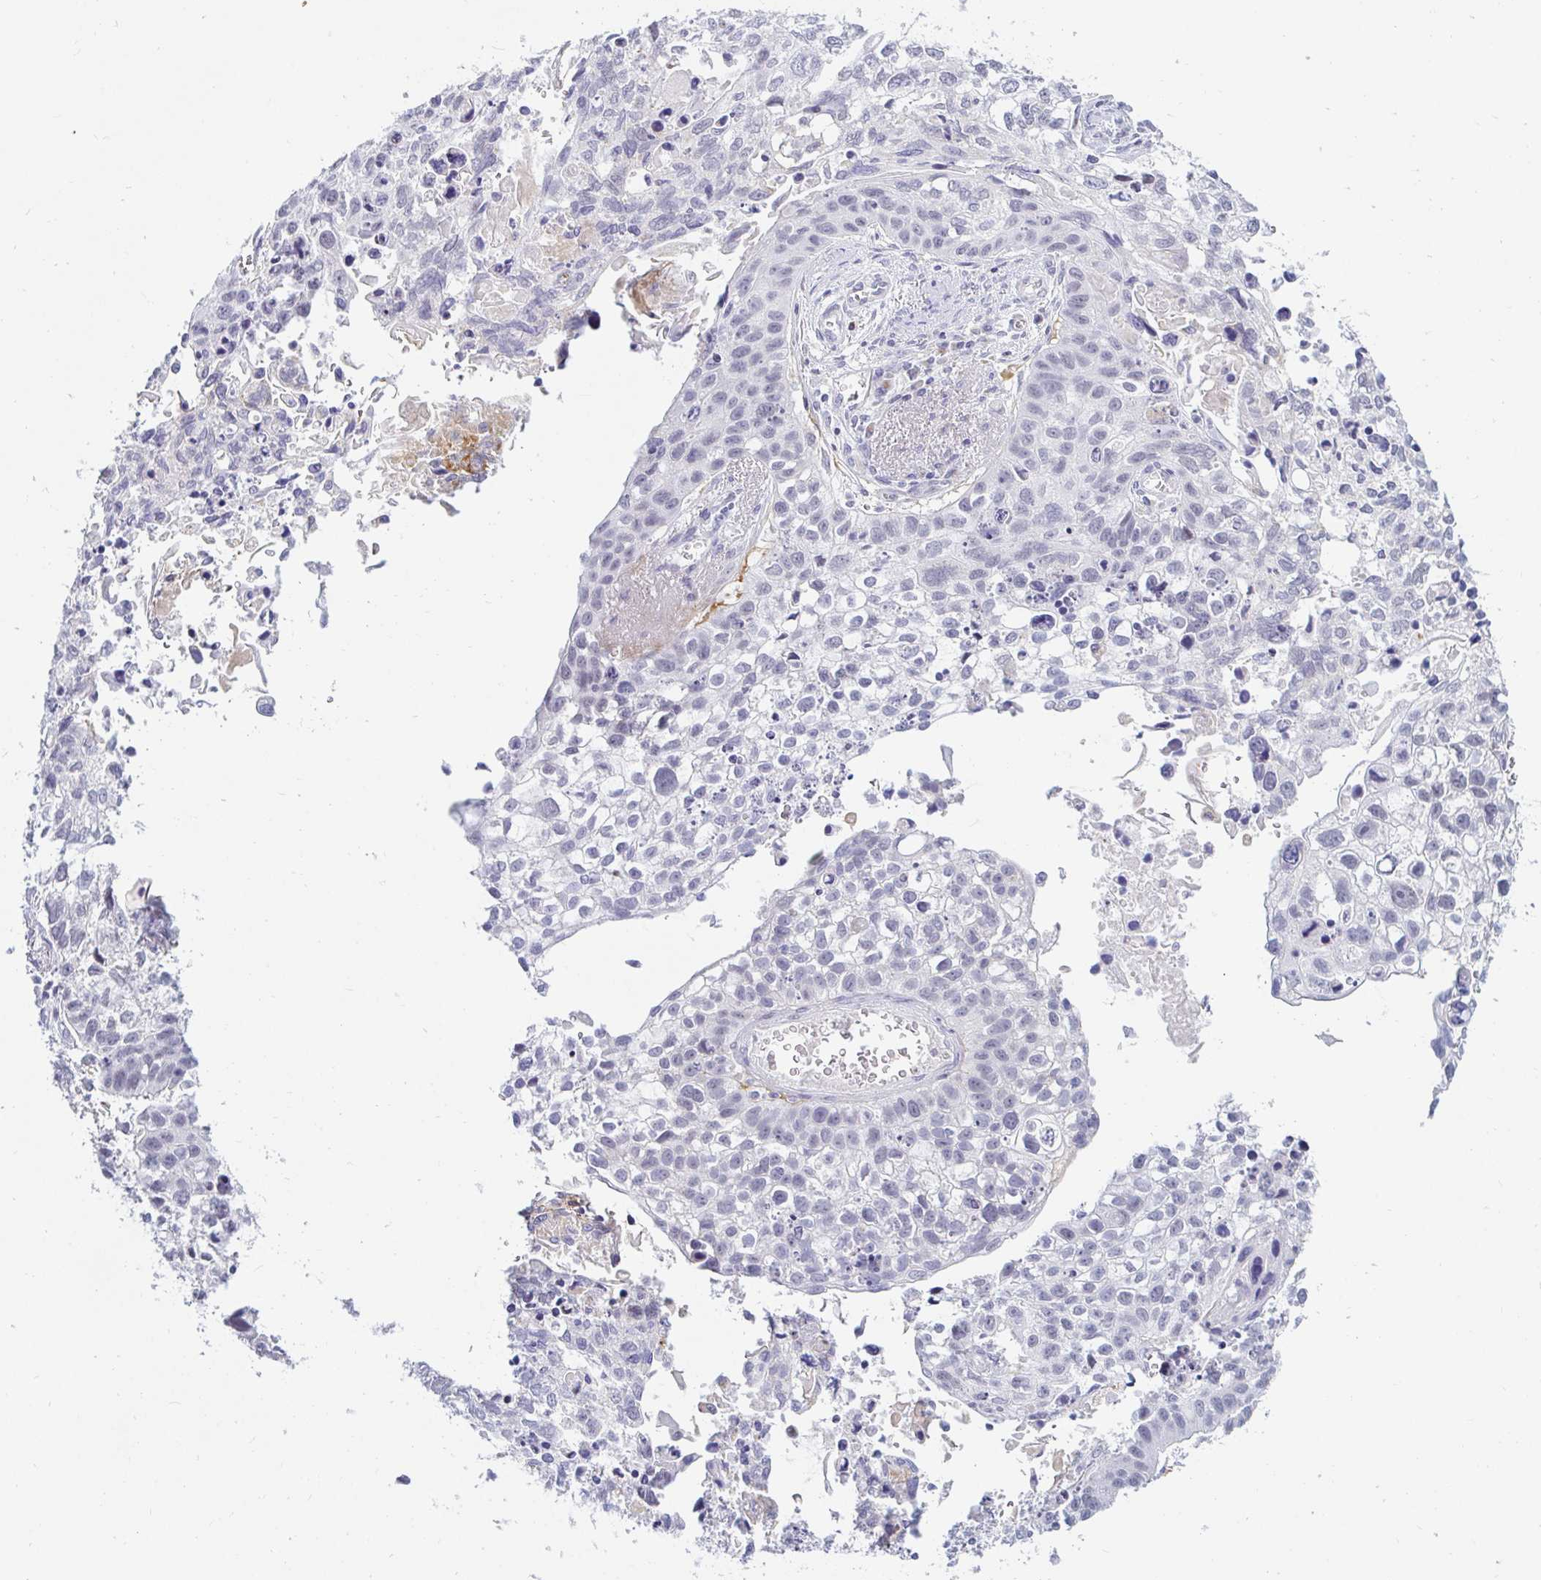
{"staining": {"intensity": "negative", "quantity": "none", "location": "none"}, "tissue": "lung cancer", "cell_type": "Tumor cells", "image_type": "cancer", "snomed": [{"axis": "morphology", "description": "Squamous cell carcinoma, NOS"}, {"axis": "topography", "description": "Lung"}], "caption": "Immunohistochemistry image of lung cancer (squamous cell carcinoma) stained for a protein (brown), which reveals no positivity in tumor cells. (Stains: DAB (3,3'-diaminobenzidine) immunohistochemistry (IHC) with hematoxylin counter stain, Microscopy: brightfield microscopy at high magnification).", "gene": "OR51D1", "patient": {"sex": "male", "age": 74}}